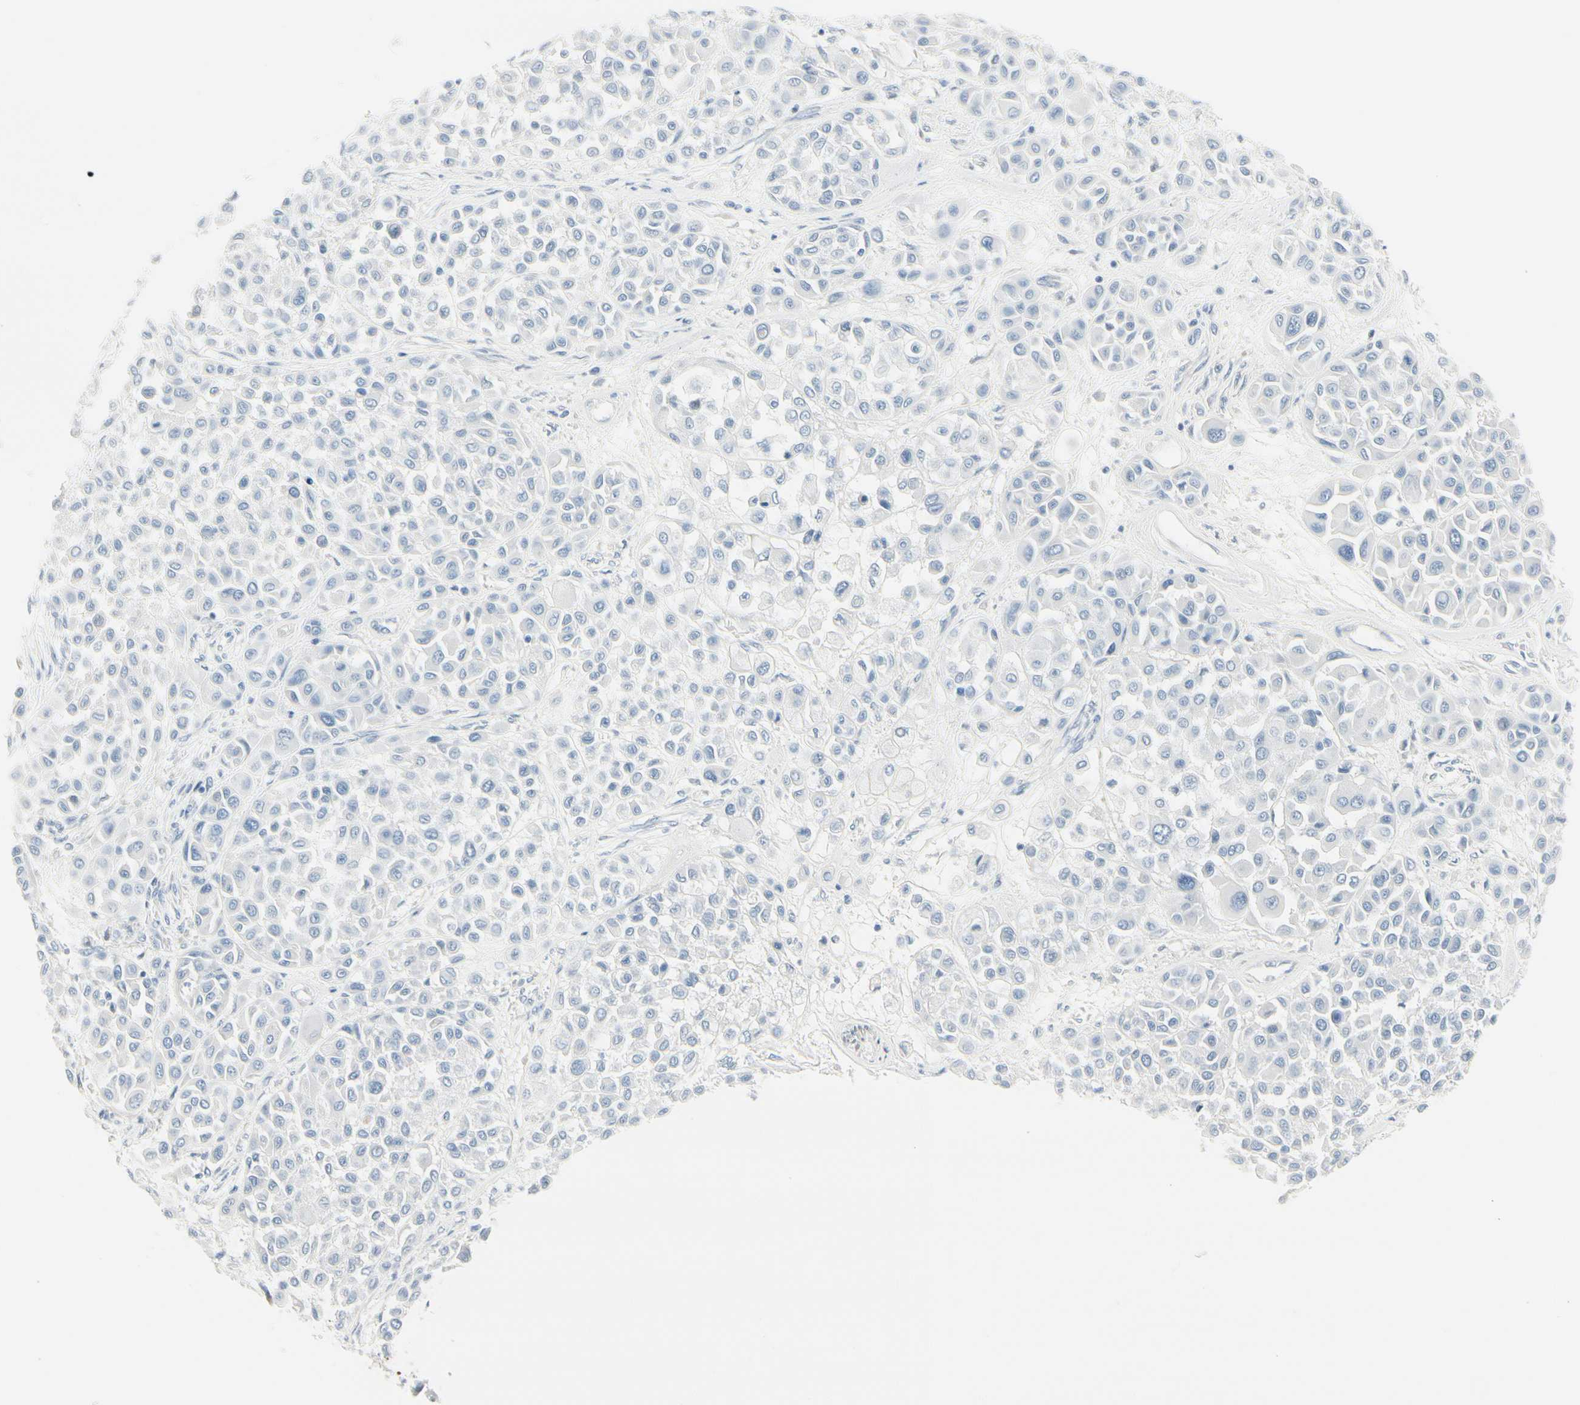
{"staining": {"intensity": "negative", "quantity": "none", "location": "none"}, "tissue": "melanoma", "cell_type": "Tumor cells", "image_type": "cancer", "snomed": [{"axis": "morphology", "description": "Malignant melanoma, Metastatic site"}, {"axis": "topography", "description": "Soft tissue"}], "caption": "Immunohistochemistry (IHC) photomicrograph of neoplastic tissue: malignant melanoma (metastatic site) stained with DAB (3,3'-diaminobenzidine) exhibits no significant protein staining in tumor cells.", "gene": "CDHR5", "patient": {"sex": "male", "age": 41}}